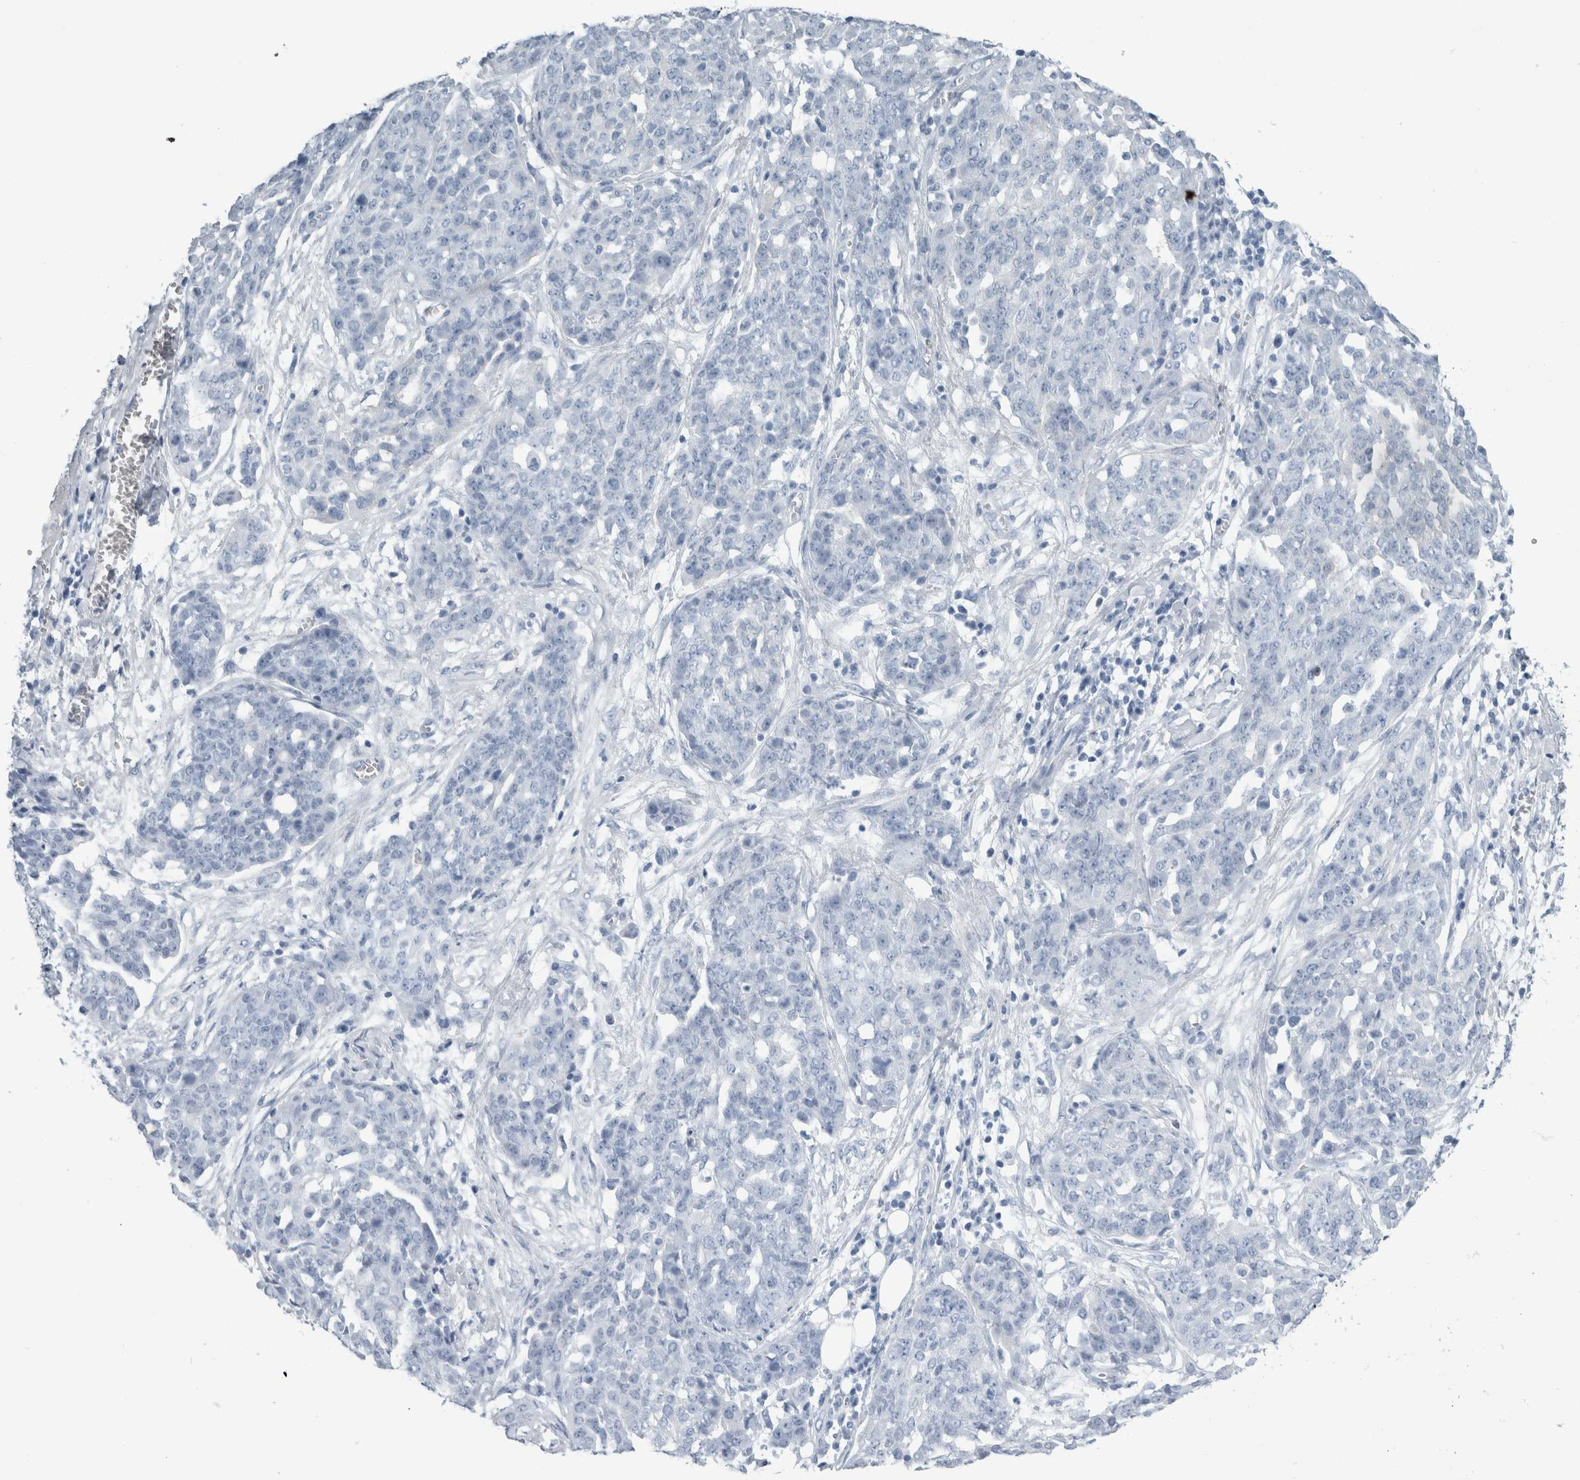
{"staining": {"intensity": "negative", "quantity": "none", "location": "none"}, "tissue": "ovarian cancer", "cell_type": "Tumor cells", "image_type": "cancer", "snomed": [{"axis": "morphology", "description": "Cystadenocarcinoma, serous, NOS"}, {"axis": "topography", "description": "Soft tissue"}, {"axis": "topography", "description": "Ovary"}], "caption": "Histopathology image shows no significant protein positivity in tumor cells of ovarian cancer.", "gene": "RPH3AL", "patient": {"sex": "female", "age": 57}}